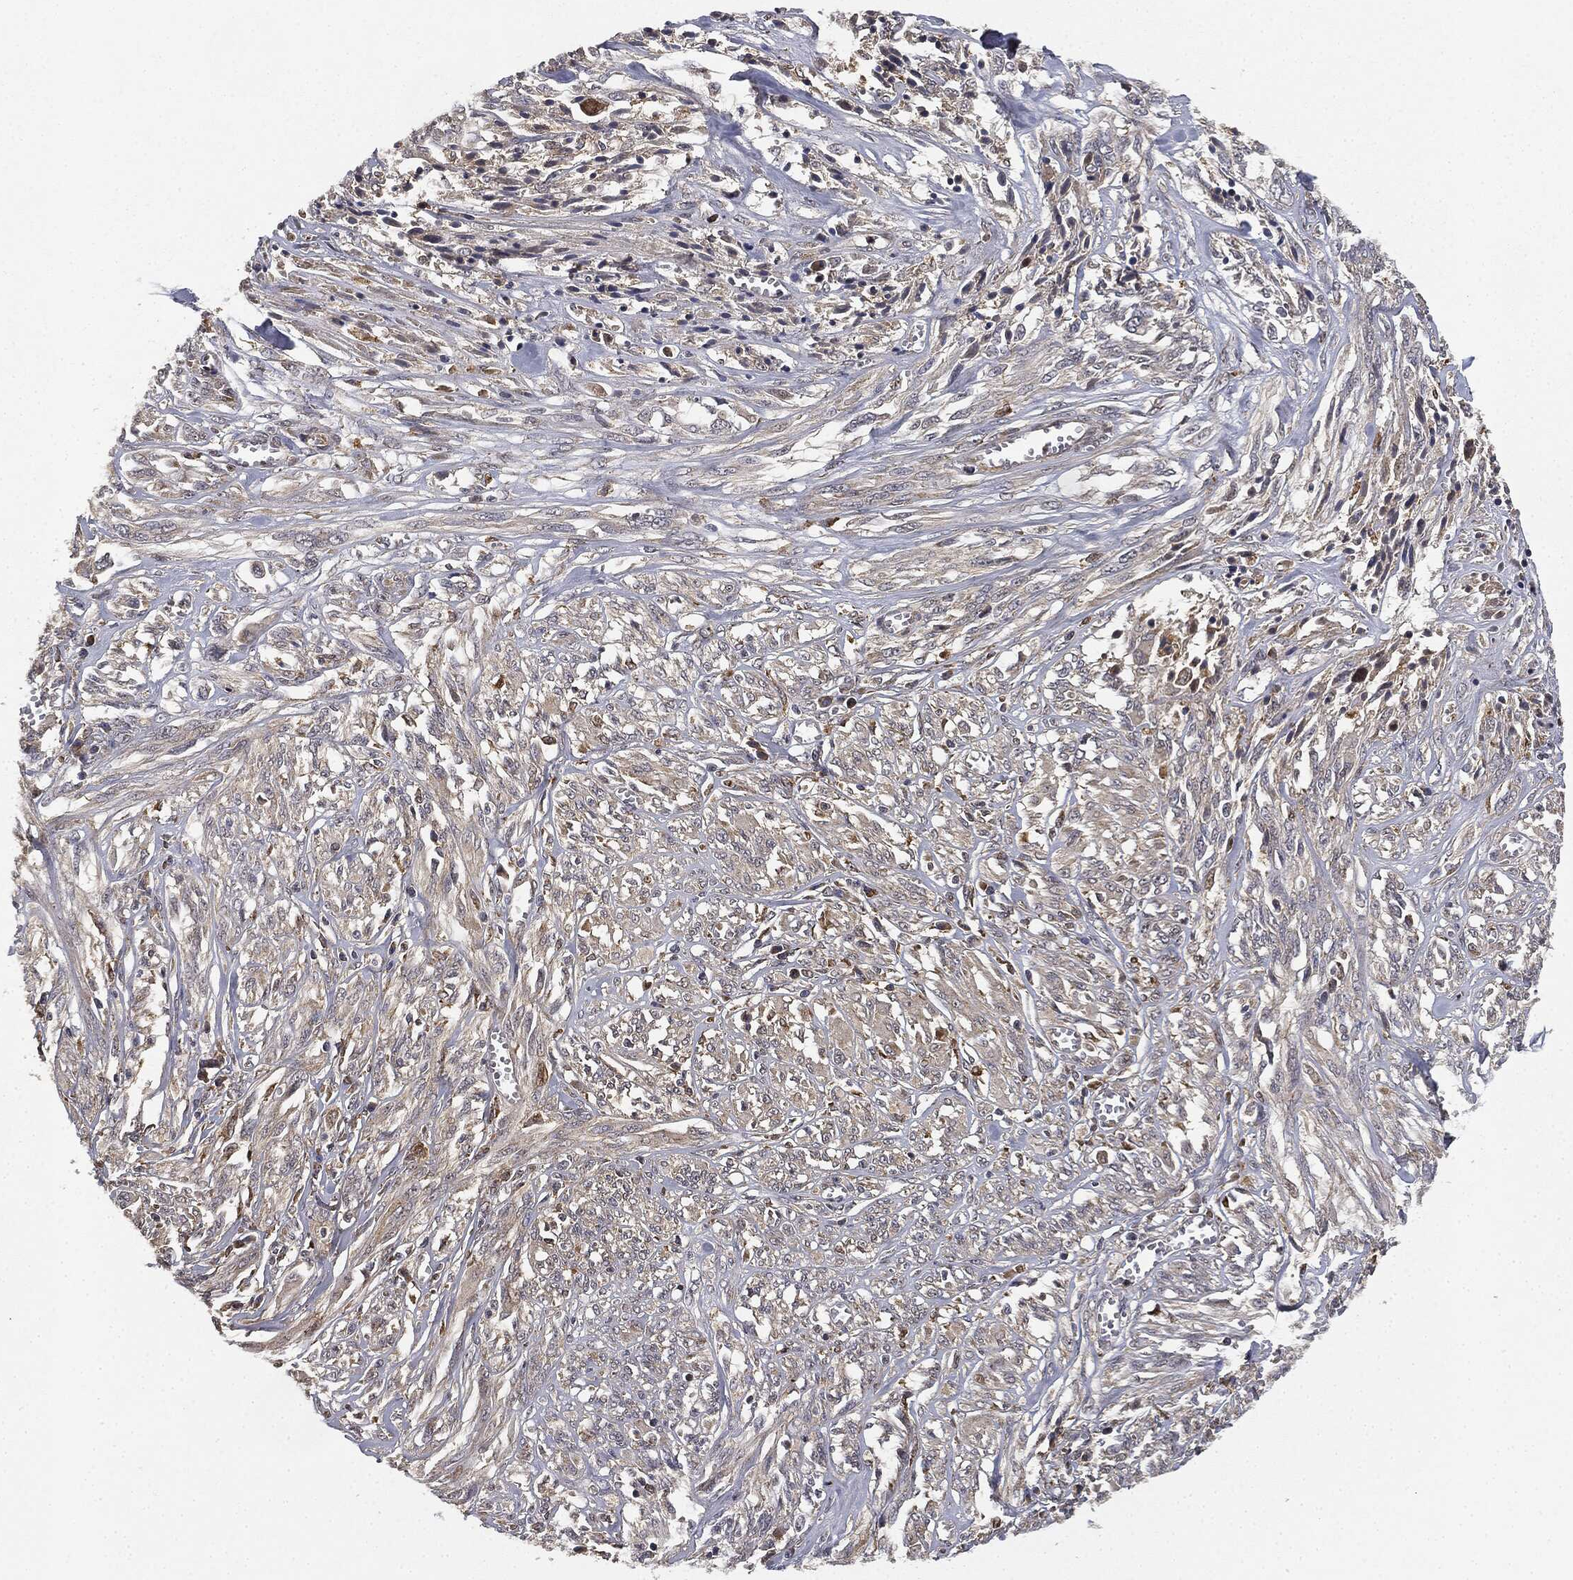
{"staining": {"intensity": "weak", "quantity": "<25%", "location": "cytoplasmic/membranous"}, "tissue": "melanoma", "cell_type": "Tumor cells", "image_type": "cancer", "snomed": [{"axis": "morphology", "description": "Malignant melanoma, NOS"}, {"axis": "topography", "description": "Skin"}], "caption": "This is an immunohistochemistry photomicrograph of melanoma. There is no positivity in tumor cells.", "gene": "MIER2", "patient": {"sex": "female", "age": 91}}